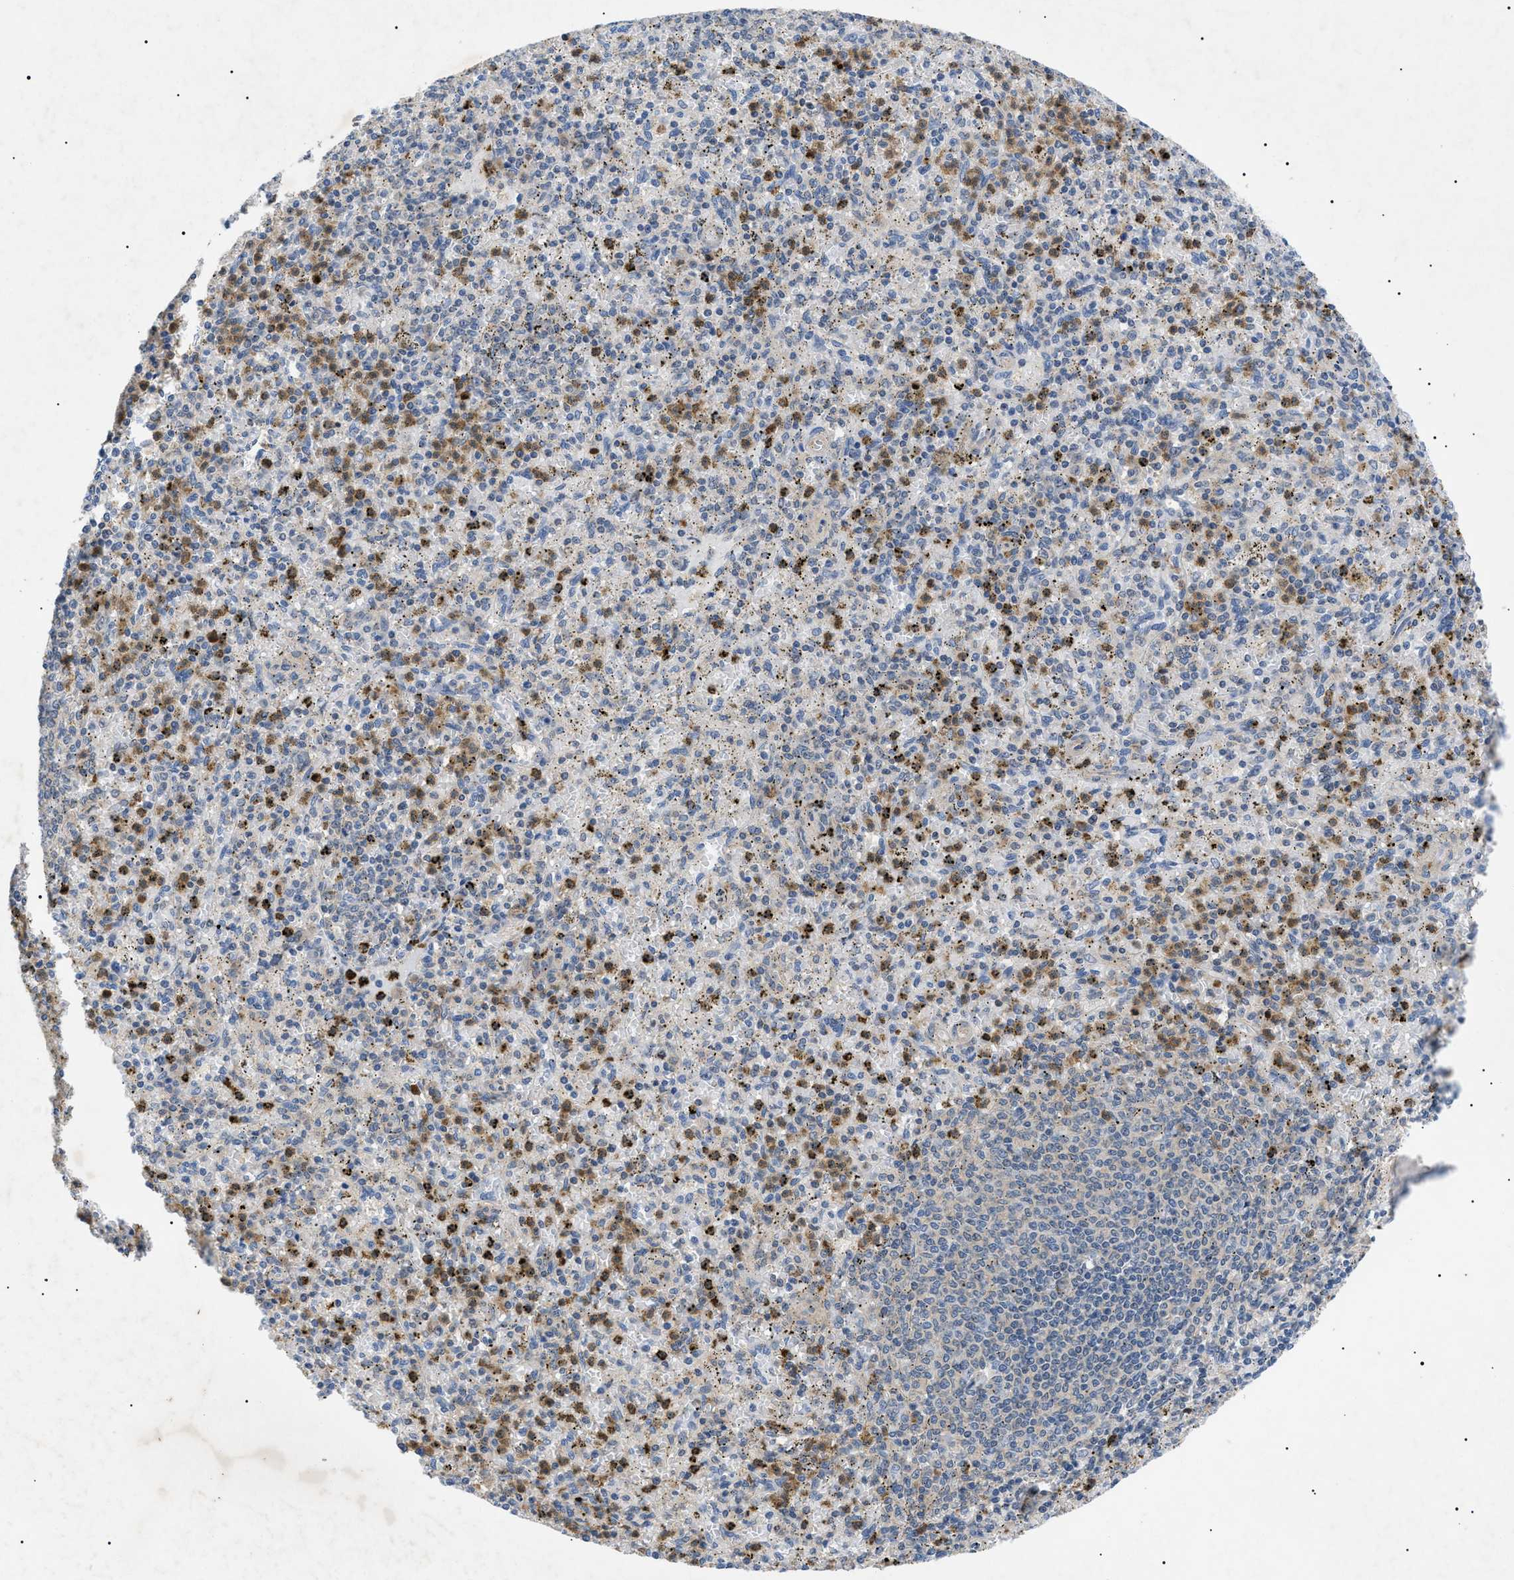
{"staining": {"intensity": "moderate", "quantity": "25%-75%", "location": "cytoplasmic/membranous,nuclear"}, "tissue": "spleen", "cell_type": "Cells in red pulp", "image_type": "normal", "snomed": [{"axis": "morphology", "description": "Normal tissue, NOS"}, {"axis": "topography", "description": "Spleen"}], "caption": "Immunohistochemical staining of unremarkable spleen displays 25%-75% levels of moderate cytoplasmic/membranous,nuclear protein positivity in approximately 25%-75% of cells in red pulp.", "gene": "RIPK1", "patient": {"sex": "male", "age": 72}}